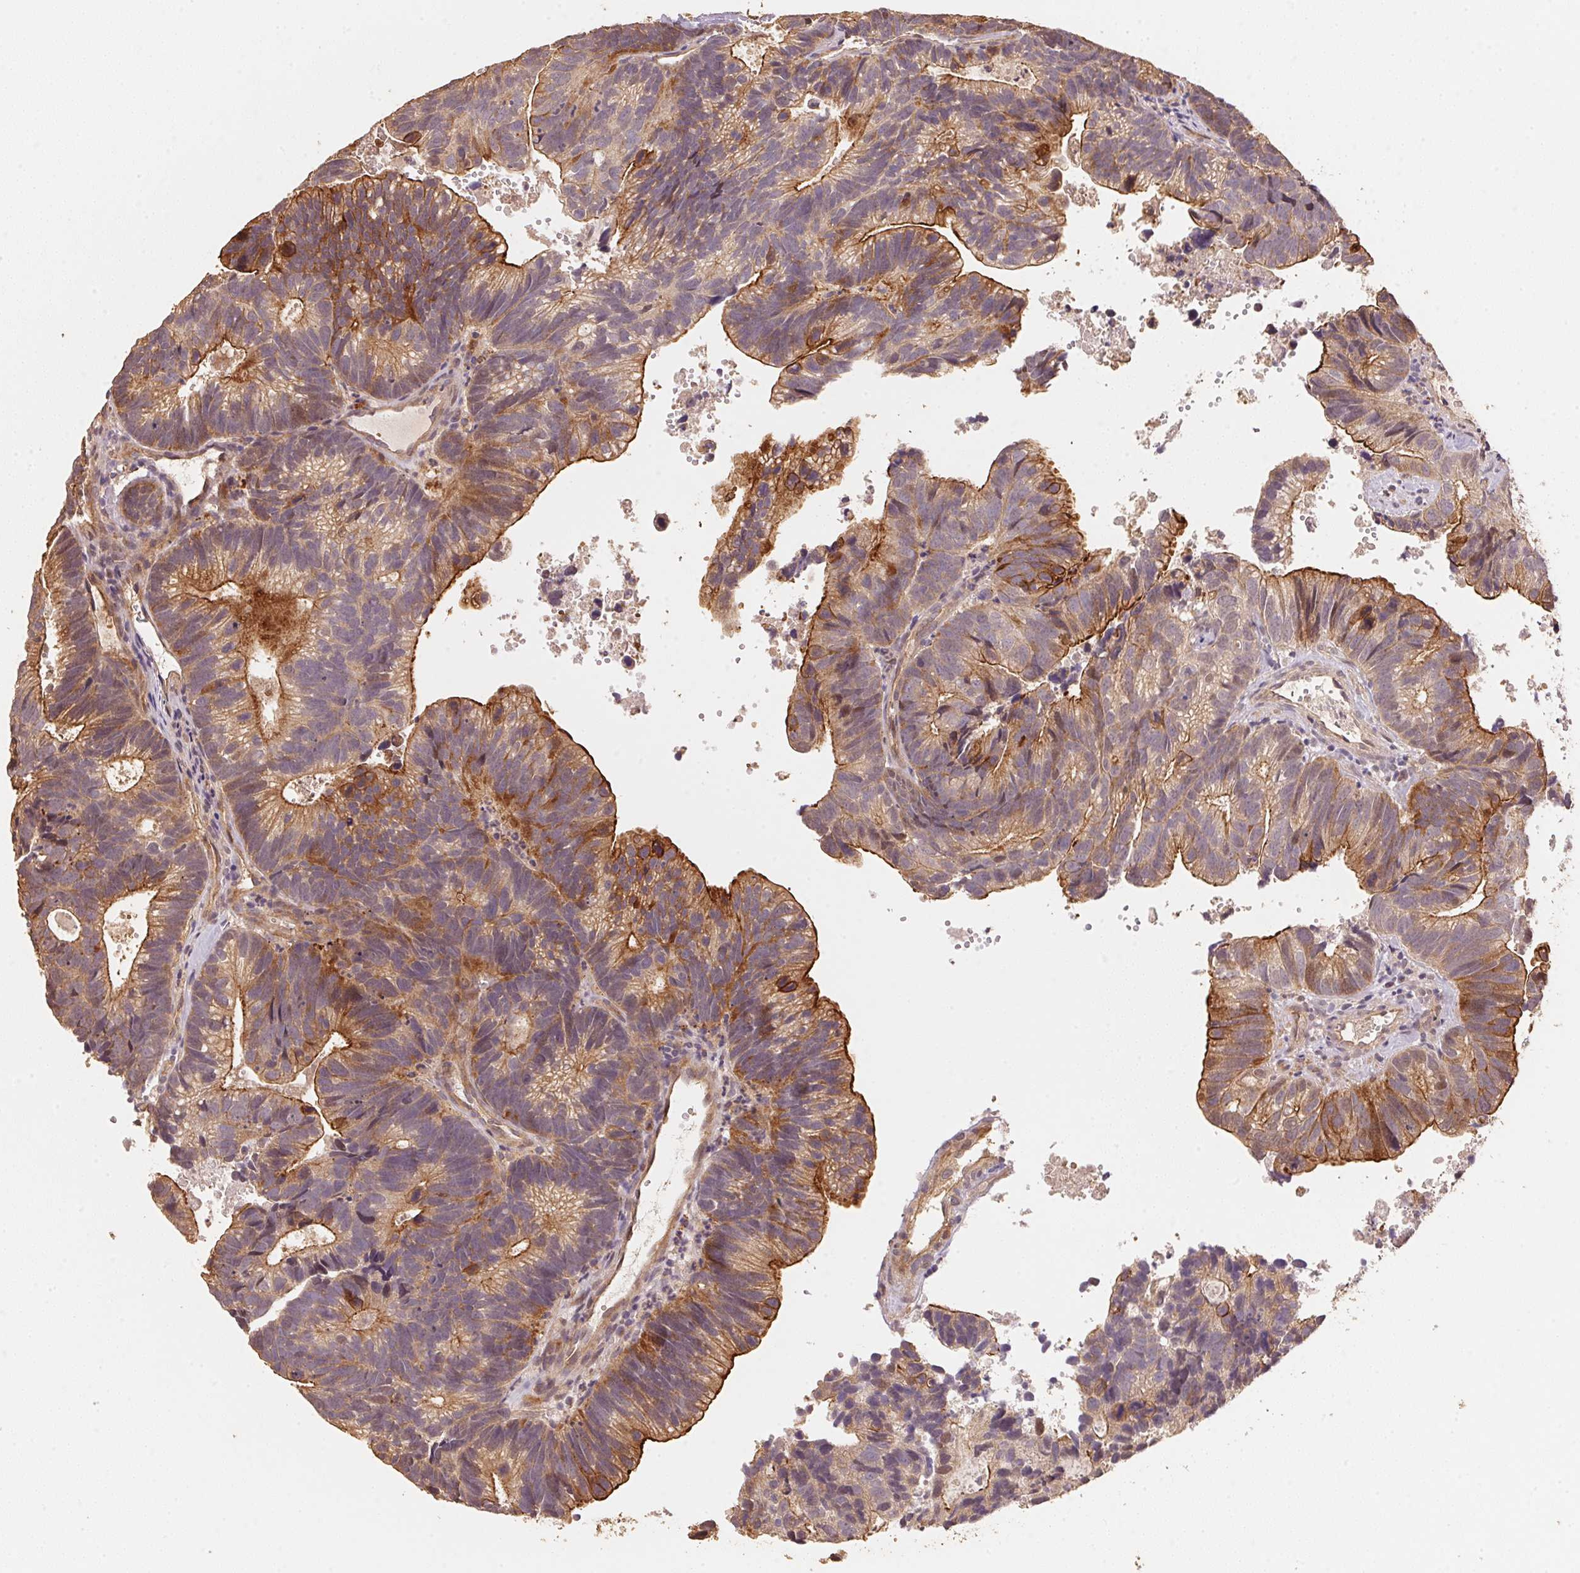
{"staining": {"intensity": "moderate", "quantity": "25%-75%", "location": "cytoplasmic/membranous"}, "tissue": "head and neck cancer", "cell_type": "Tumor cells", "image_type": "cancer", "snomed": [{"axis": "morphology", "description": "Adenocarcinoma, NOS"}, {"axis": "topography", "description": "Head-Neck"}], "caption": "Human head and neck cancer stained with a brown dye displays moderate cytoplasmic/membranous positive positivity in approximately 25%-75% of tumor cells.", "gene": "TMEM222", "patient": {"sex": "male", "age": 62}}